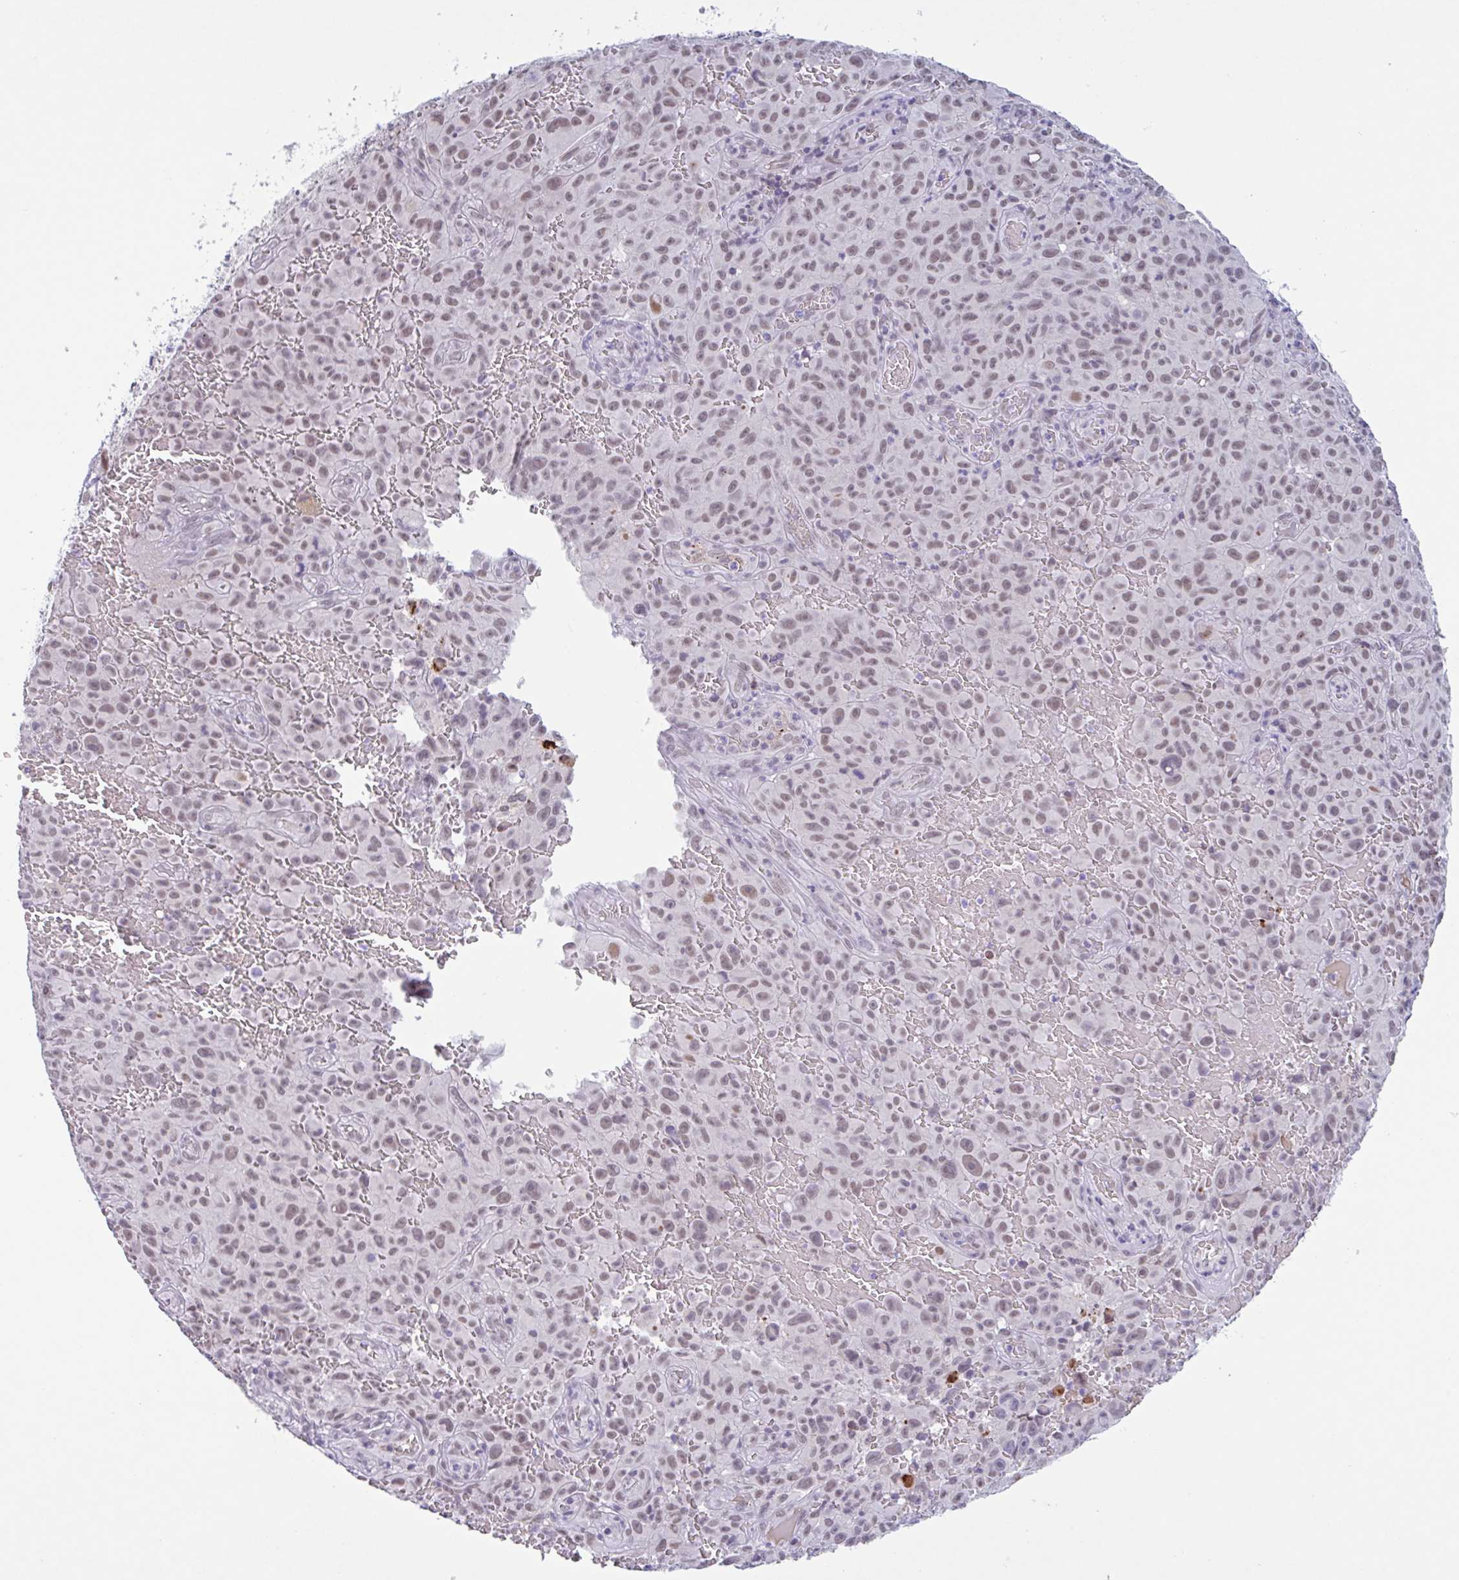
{"staining": {"intensity": "moderate", "quantity": ">75%", "location": "nuclear"}, "tissue": "melanoma", "cell_type": "Tumor cells", "image_type": "cancer", "snomed": [{"axis": "morphology", "description": "Malignant melanoma, NOS"}, {"axis": "topography", "description": "Skin"}], "caption": "An IHC micrograph of tumor tissue is shown. Protein staining in brown labels moderate nuclear positivity in malignant melanoma within tumor cells.", "gene": "PLG", "patient": {"sex": "female", "age": 82}}